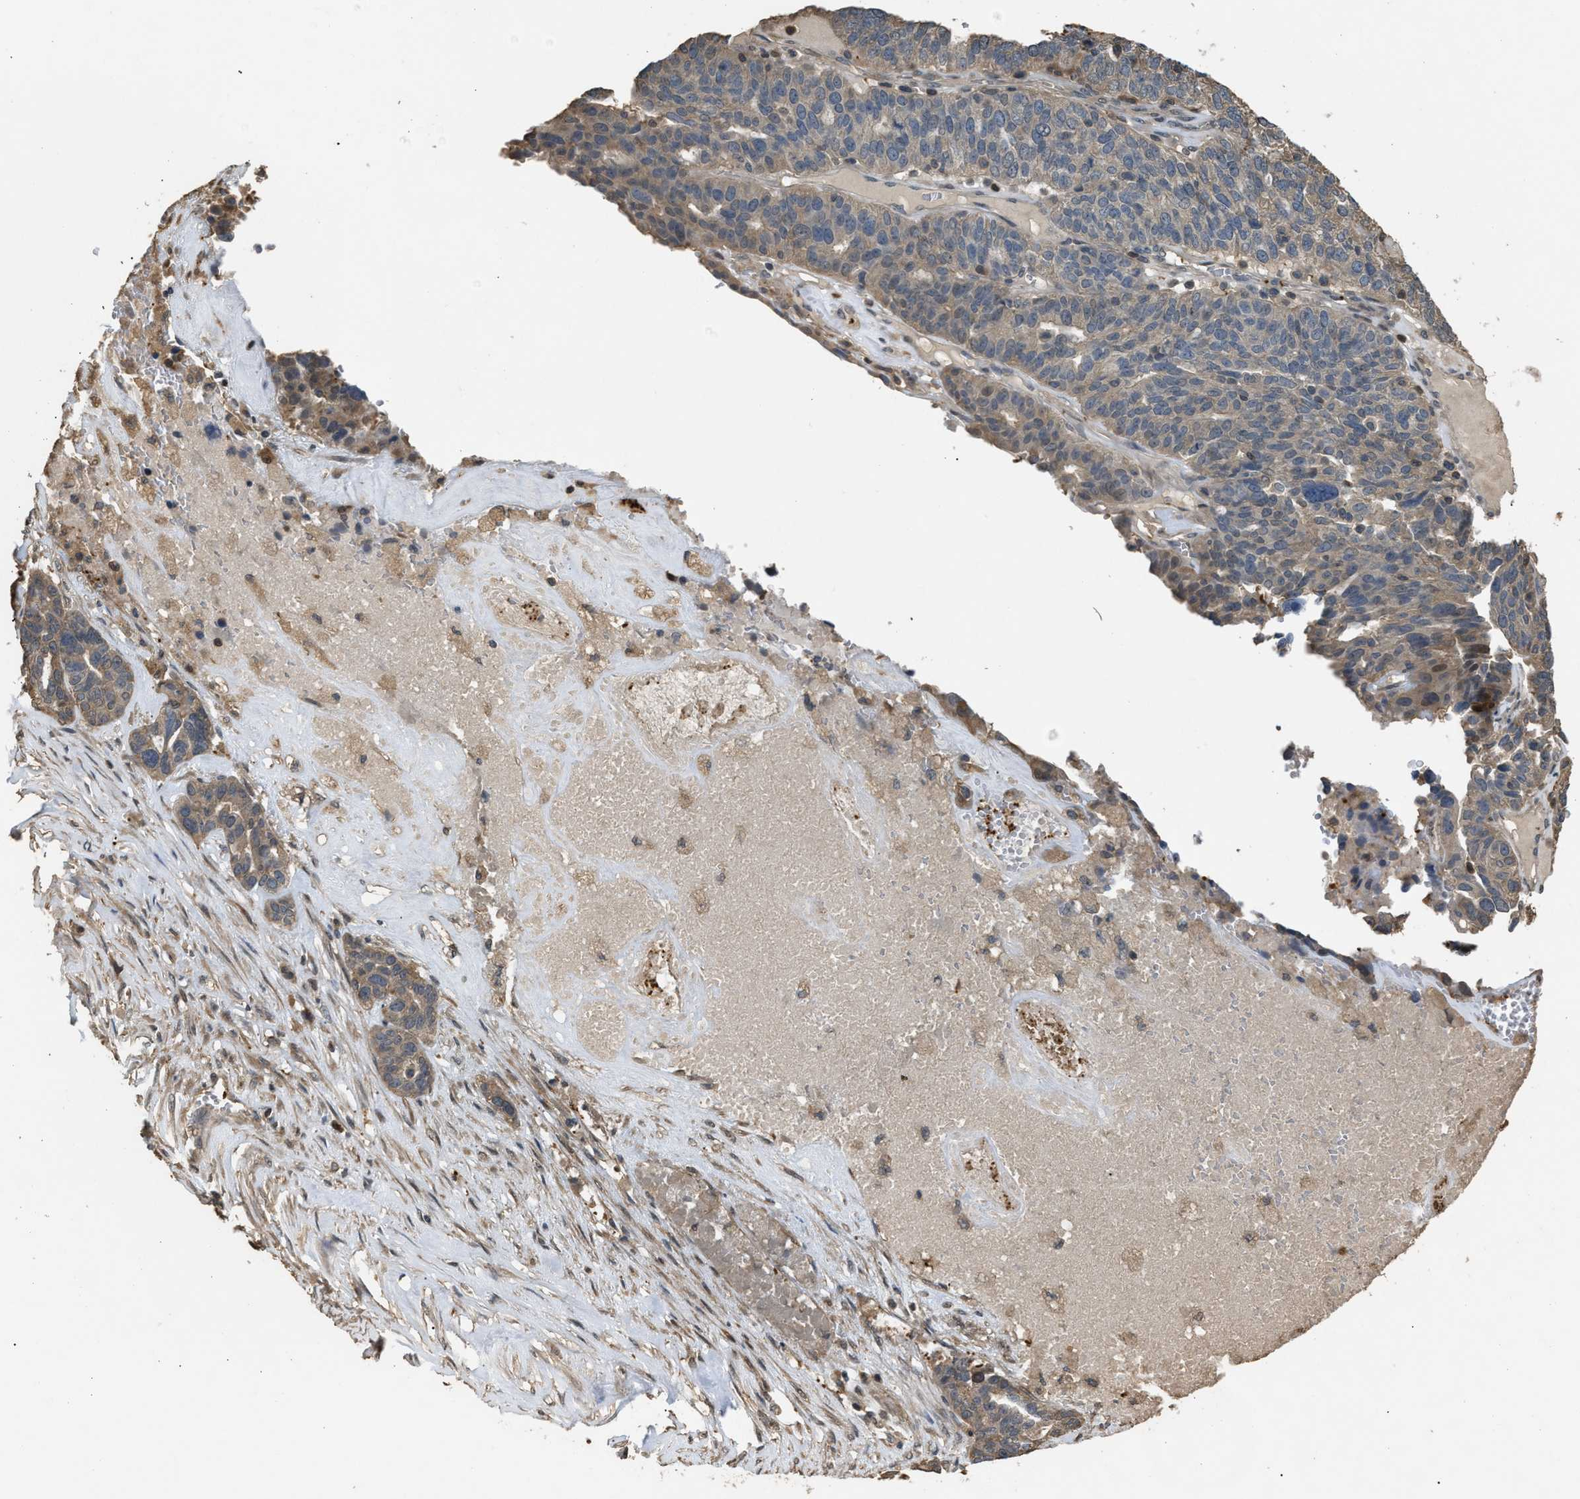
{"staining": {"intensity": "weak", "quantity": "25%-75%", "location": "cytoplasmic/membranous"}, "tissue": "ovarian cancer", "cell_type": "Tumor cells", "image_type": "cancer", "snomed": [{"axis": "morphology", "description": "Cystadenocarcinoma, serous, NOS"}, {"axis": "topography", "description": "Ovary"}], "caption": "Immunohistochemical staining of human ovarian serous cystadenocarcinoma exhibits low levels of weak cytoplasmic/membranous protein positivity in about 25%-75% of tumor cells.", "gene": "ARHGDIA", "patient": {"sex": "female", "age": 59}}